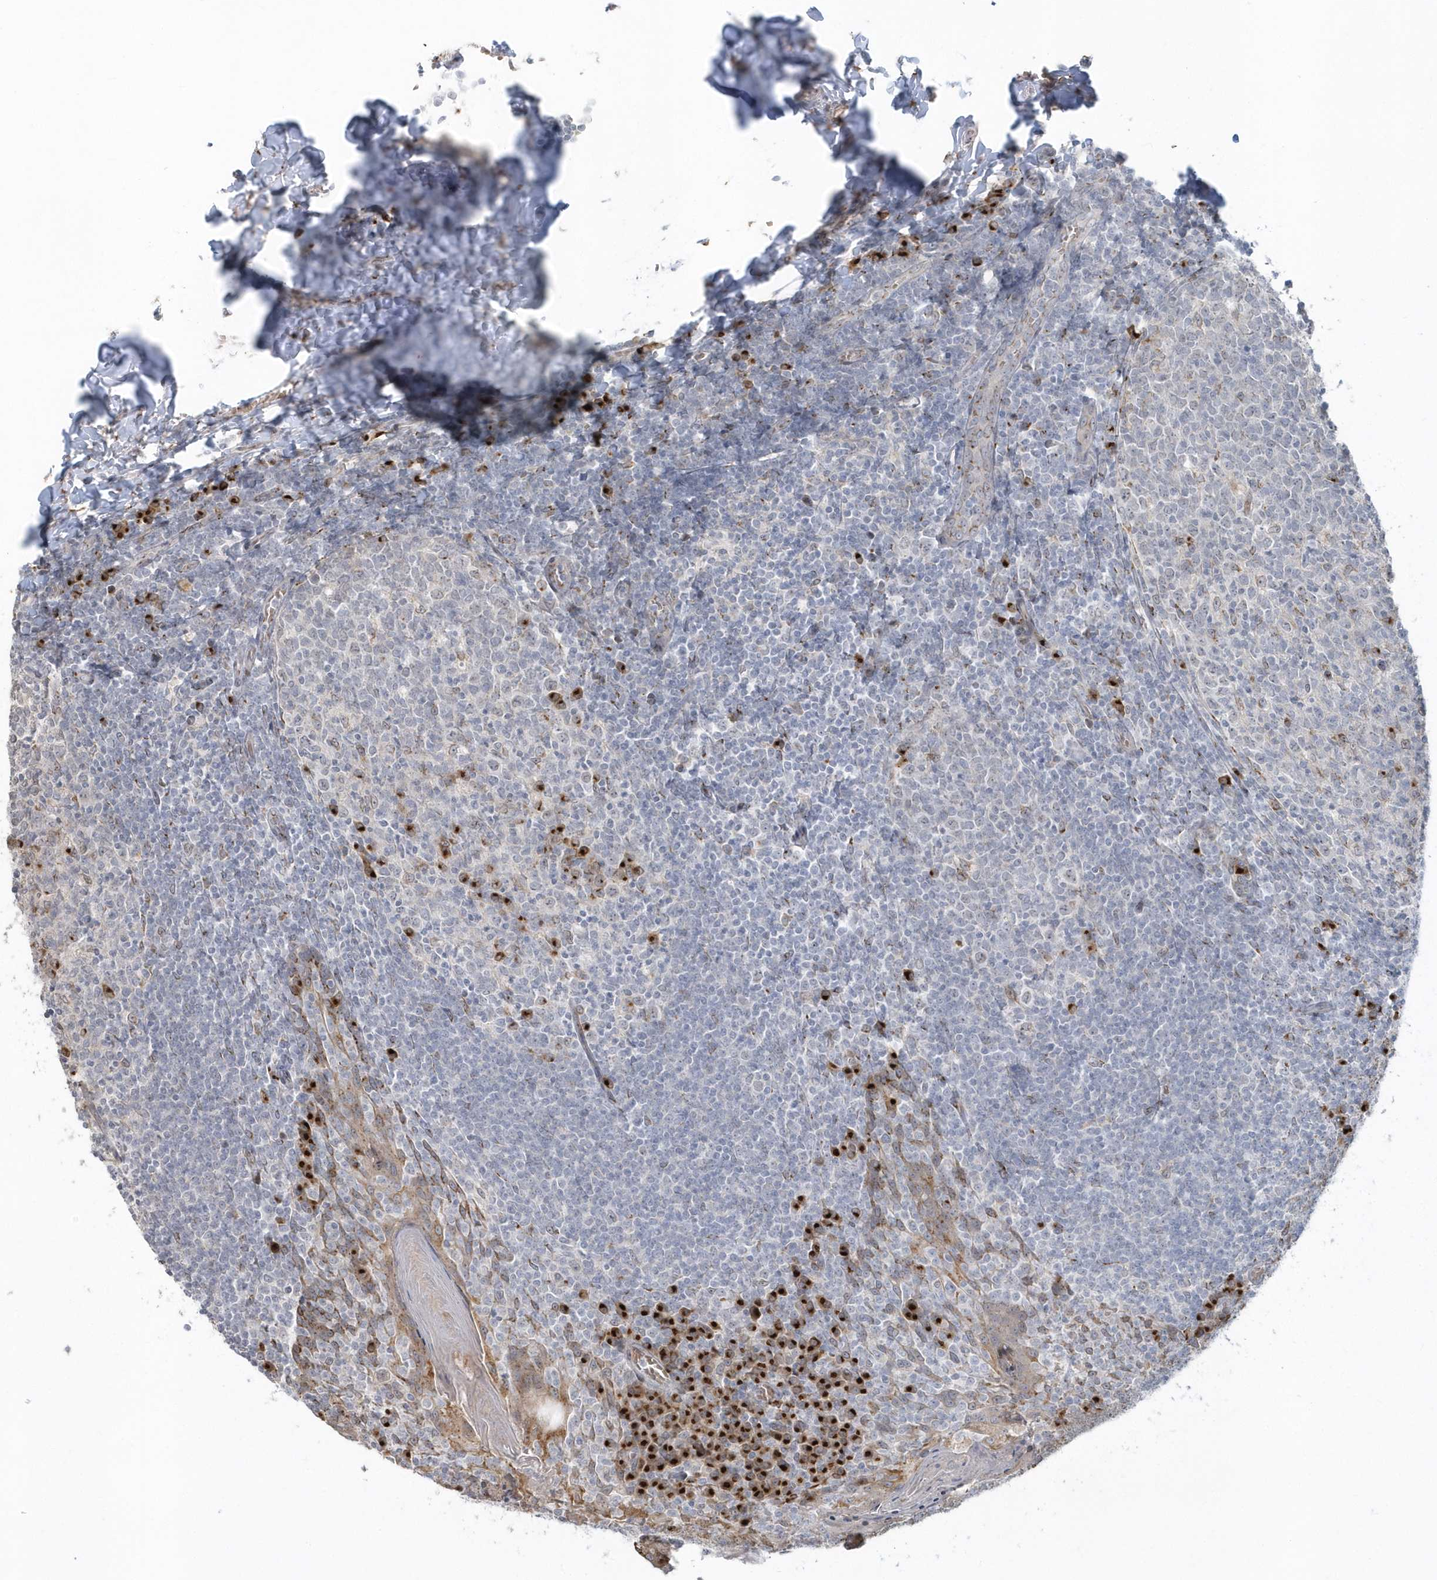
{"staining": {"intensity": "strong", "quantity": "<25%", "location": "cytoplasmic/membranous"}, "tissue": "tonsil", "cell_type": "Germinal center cells", "image_type": "normal", "snomed": [{"axis": "morphology", "description": "Normal tissue, NOS"}, {"axis": "topography", "description": "Tonsil"}], "caption": "Strong cytoplasmic/membranous expression is identified in about <25% of germinal center cells in normal tonsil. (Brightfield microscopy of DAB IHC at high magnification).", "gene": "DHFR", "patient": {"sex": "female", "age": 19}}